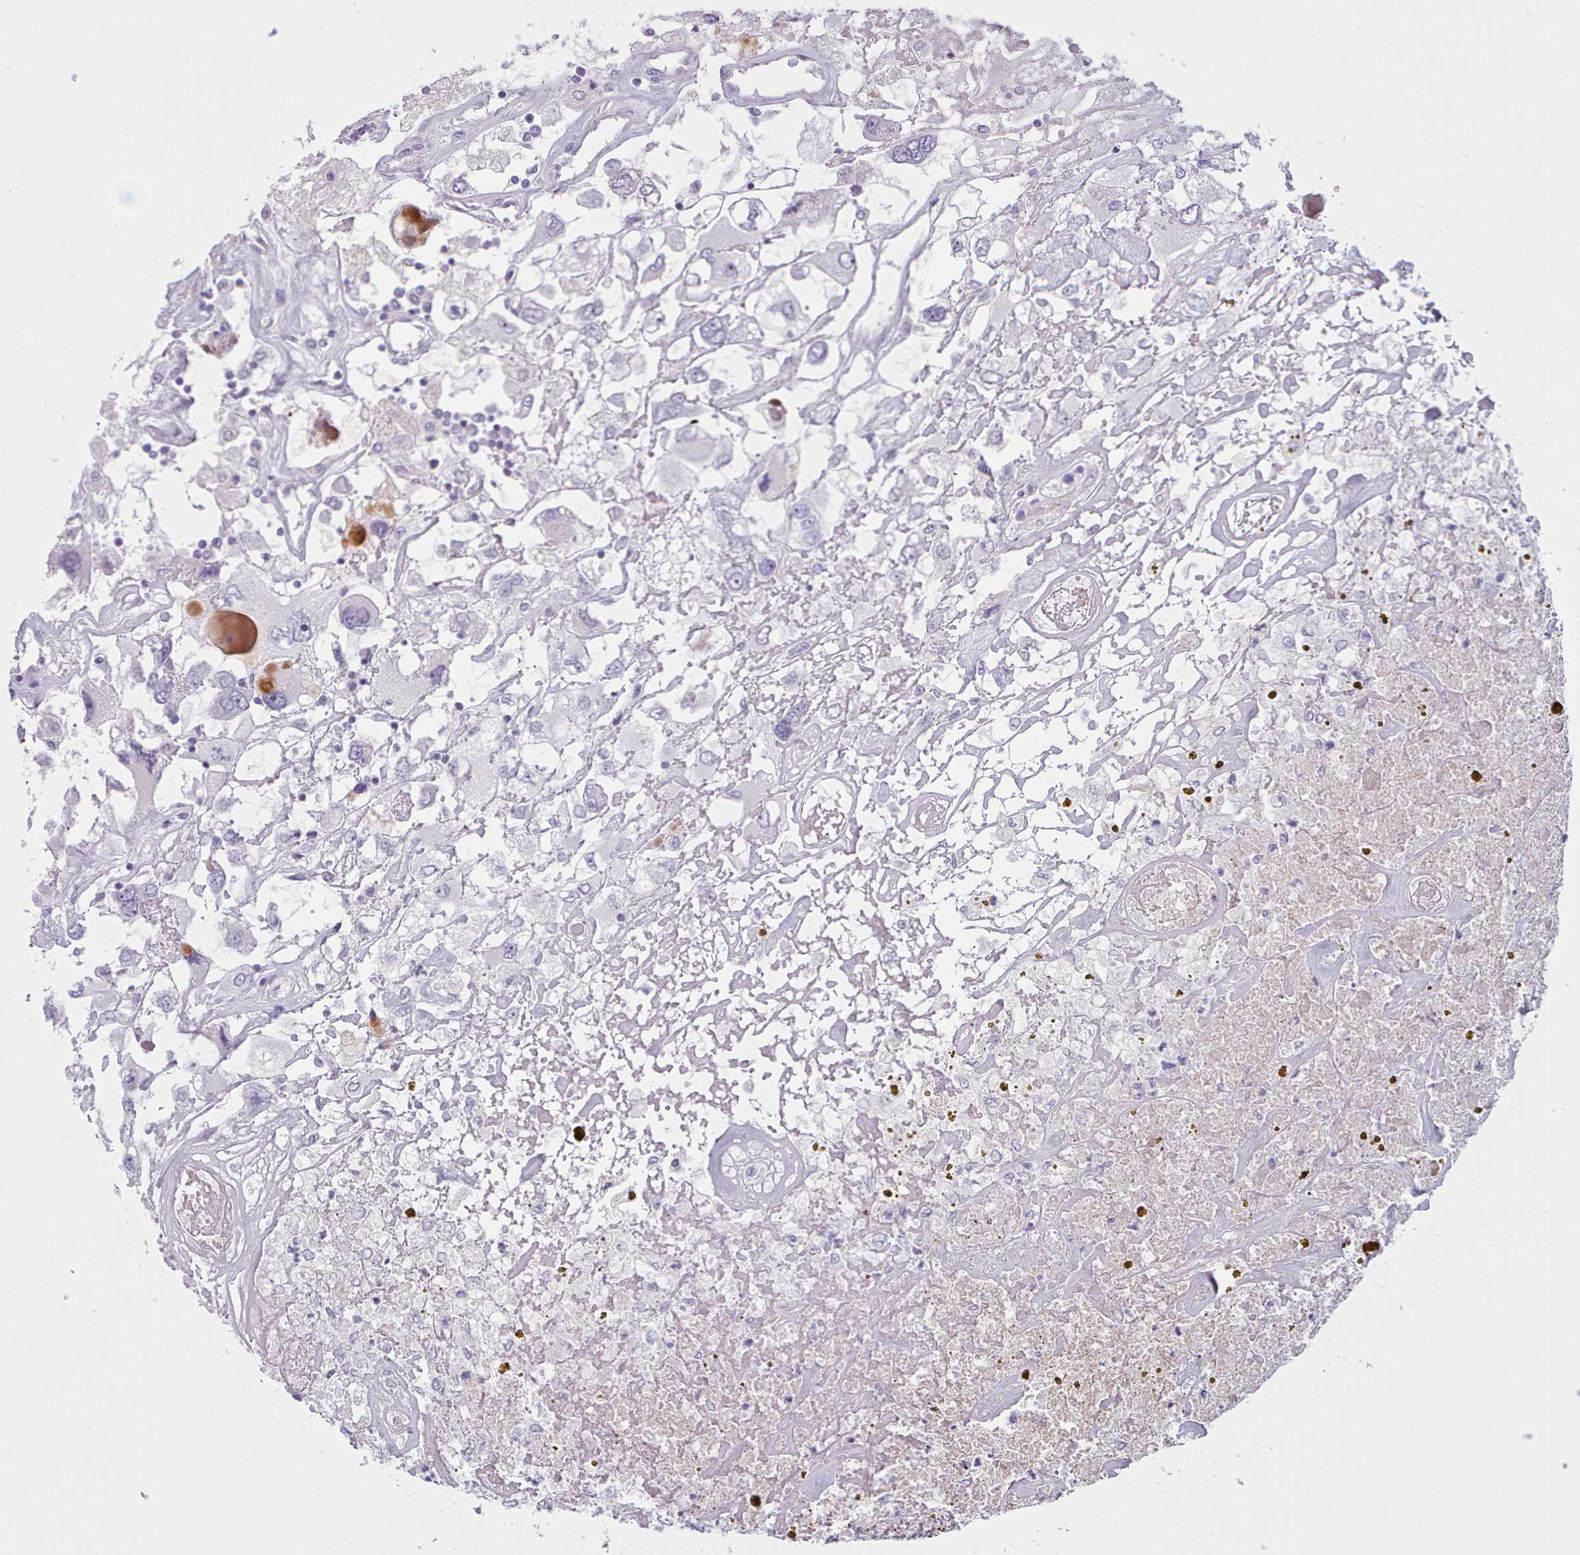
{"staining": {"intensity": "moderate", "quantity": "<25%", "location": "cytoplasmic/membranous"}, "tissue": "renal cancer", "cell_type": "Tumor cells", "image_type": "cancer", "snomed": [{"axis": "morphology", "description": "Adenocarcinoma, NOS"}, {"axis": "topography", "description": "Kidney"}], "caption": "Protein staining demonstrates moderate cytoplasmic/membranous expression in approximately <25% of tumor cells in renal adenocarcinoma.", "gene": "ZNF43", "patient": {"sex": "female", "age": 52}}